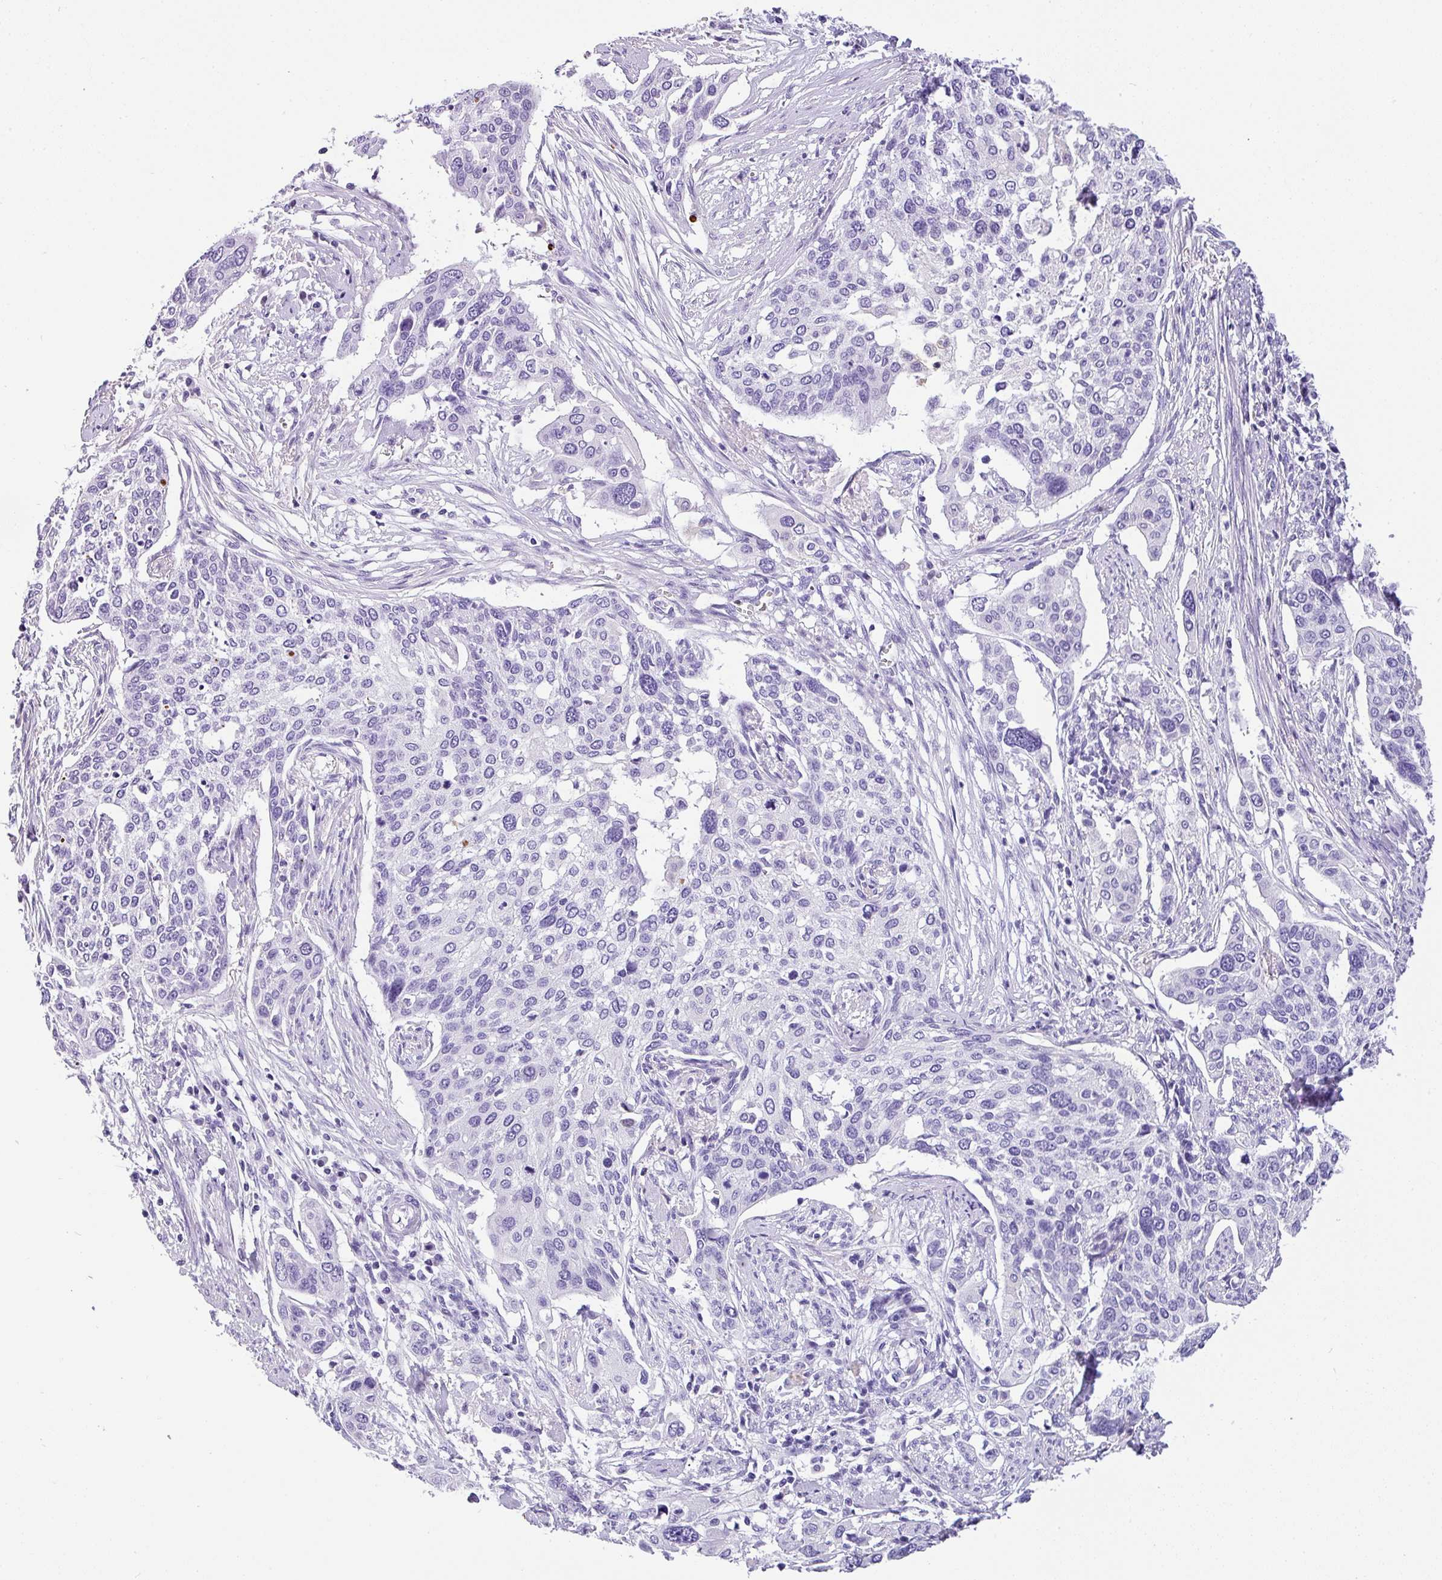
{"staining": {"intensity": "negative", "quantity": "none", "location": "none"}, "tissue": "cervical cancer", "cell_type": "Tumor cells", "image_type": "cancer", "snomed": [{"axis": "morphology", "description": "Squamous cell carcinoma, NOS"}, {"axis": "topography", "description": "Cervix"}], "caption": "An image of cervical squamous cell carcinoma stained for a protein demonstrates no brown staining in tumor cells.", "gene": "MUC21", "patient": {"sex": "female", "age": 44}}